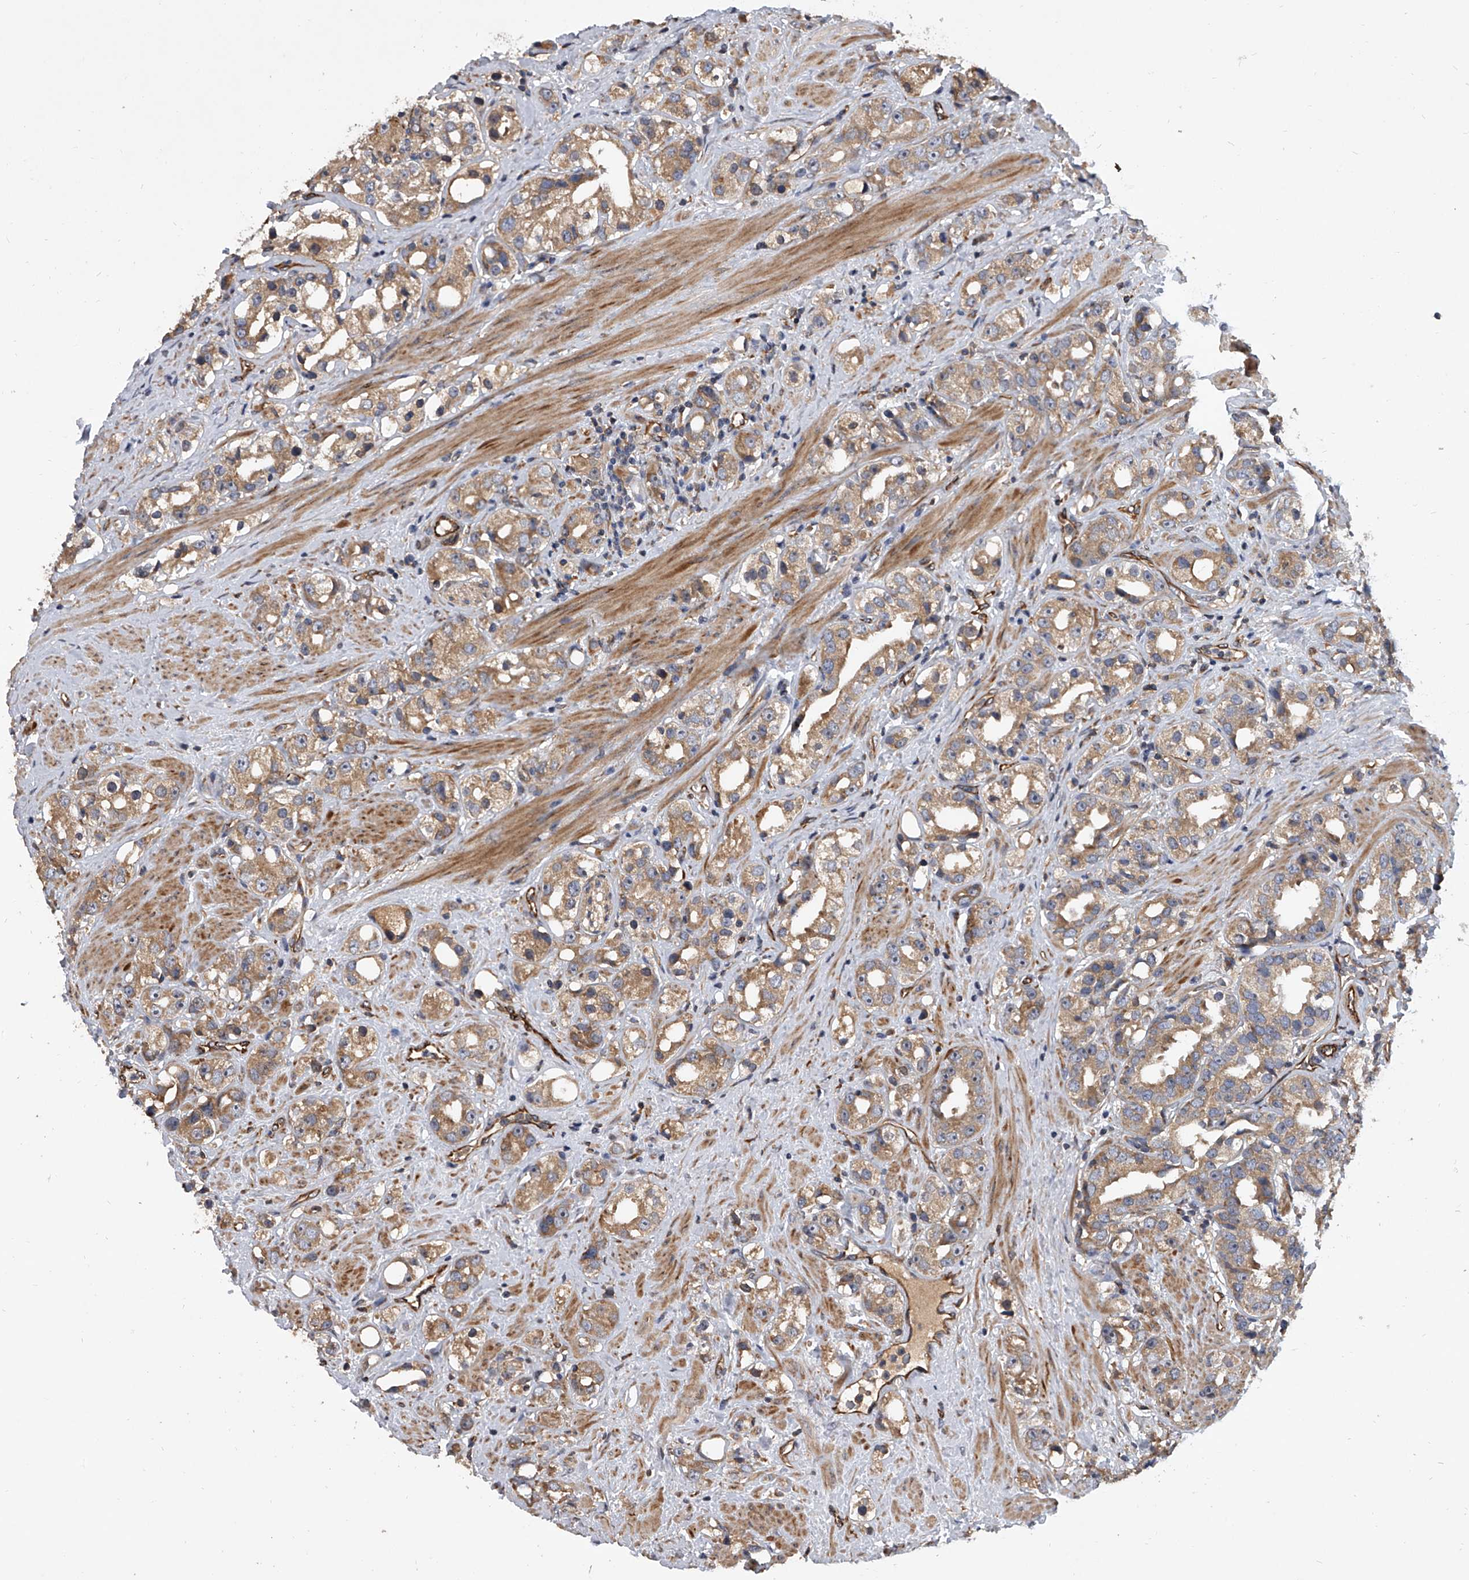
{"staining": {"intensity": "weak", "quantity": ">75%", "location": "cytoplasmic/membranous"}, "tissue": "prostate cancer", "cell_type": "Tumor cells", "image_type": "cancer", "snomed": [{"axis": "morphology", "description": "Adenocarcinoma, NOS"}, {"axis": "topography", "description": "Prostate"}], "caption": "Prostate cancer (adenocarcinoma) stained with a protein marker reveals weak staining in tumor cells.", "gene": "EXOC4", "patient": {"sex": "male", "age": 79}}